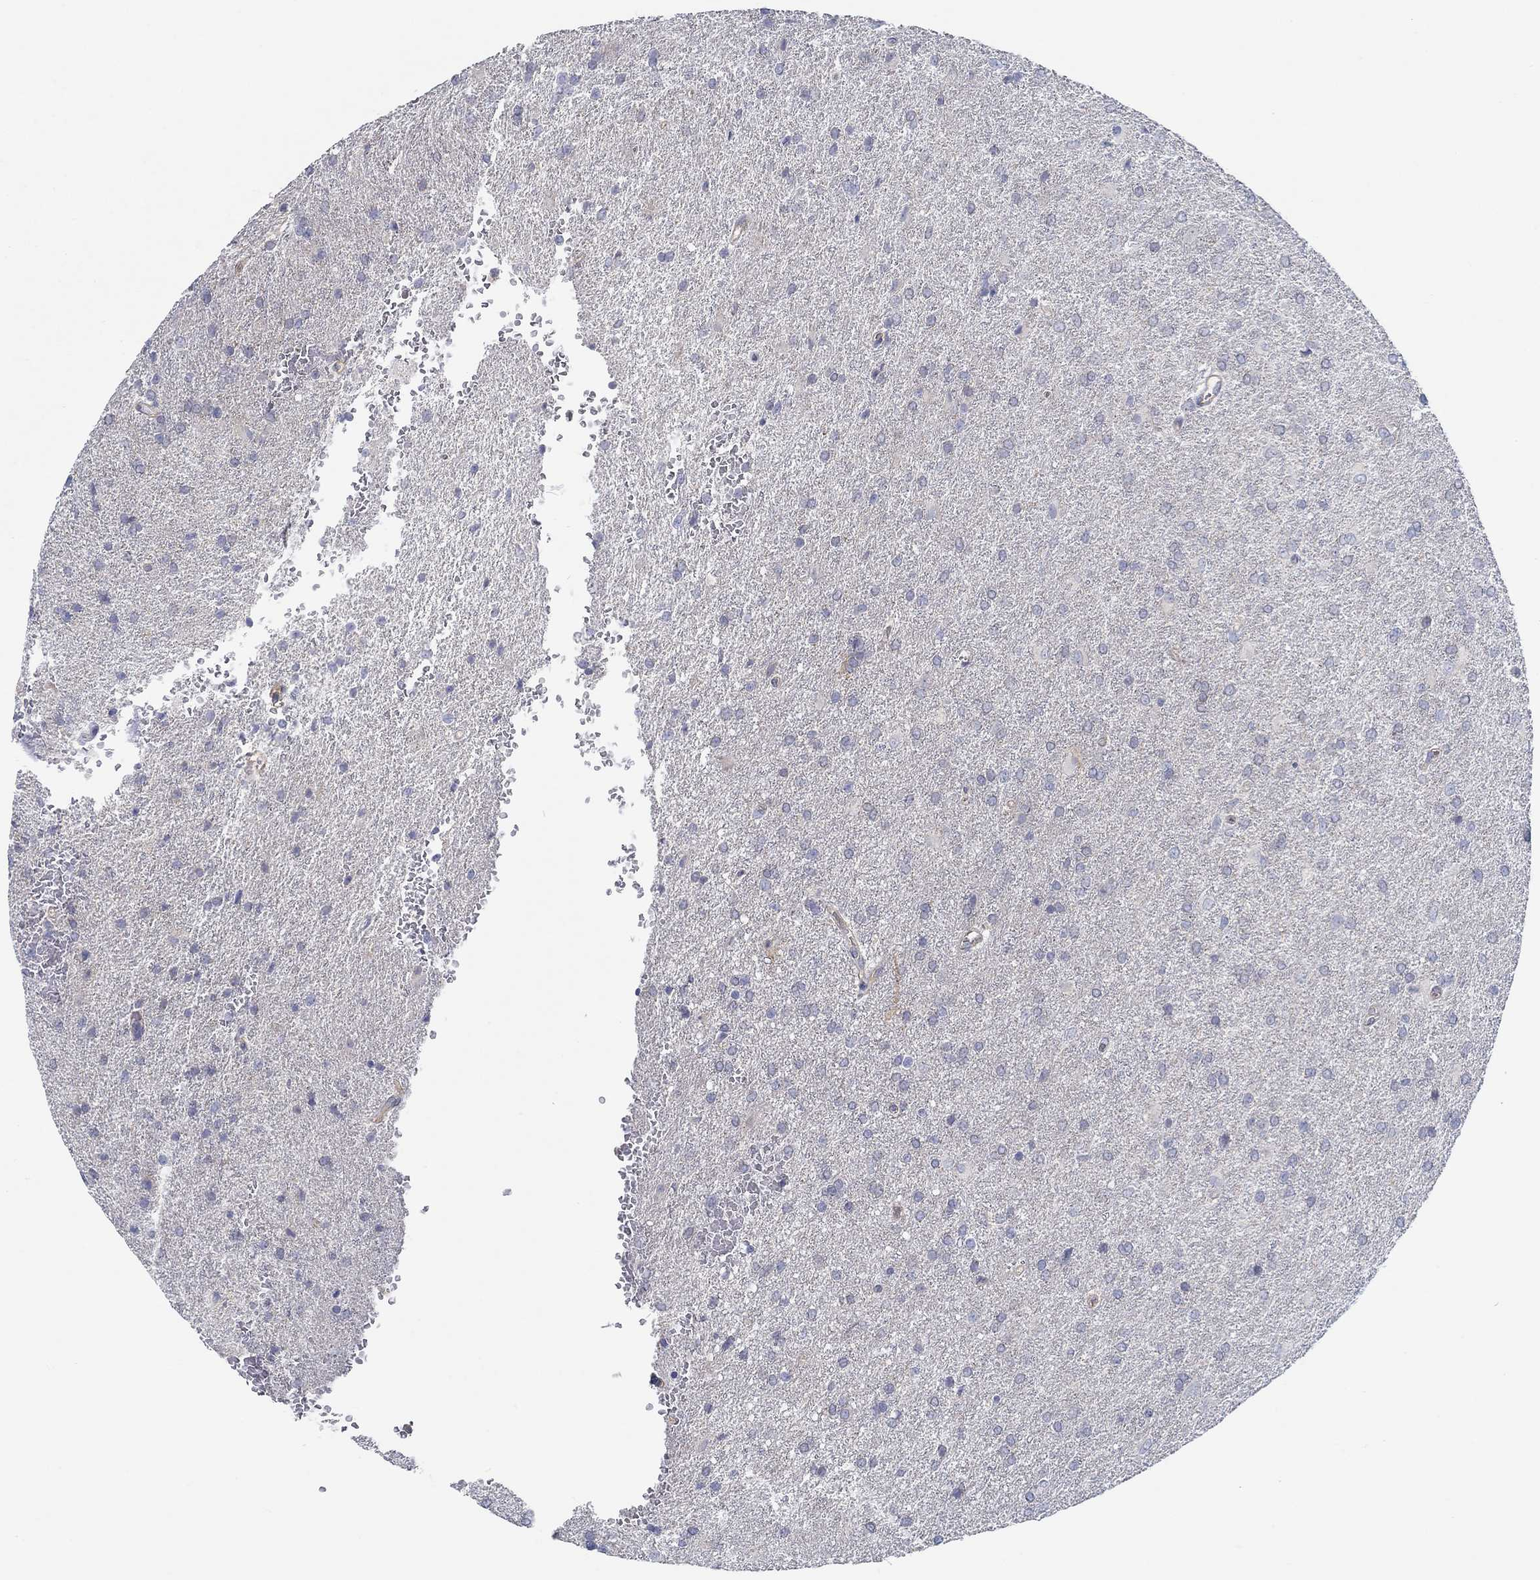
{"staining": {"intensity": "negative", "quantity": "none", "location": "none"}, "tissue": "glioma", "cell_type": "Tumor cells", "image_type": "cancer", "snomed": [{"axis": "morphology", "description": "Glioma, malignant, High grade"}, {"axis": "topography", "description": "Brain"}], "caption": "Tumor cells show no significant expression in high-grade glioma (malignant). (DAB immunohistochemistry with hematoxylin counter stain).", "gene": "BBOF1", "patient": {"sex": "male", "age": 68}}